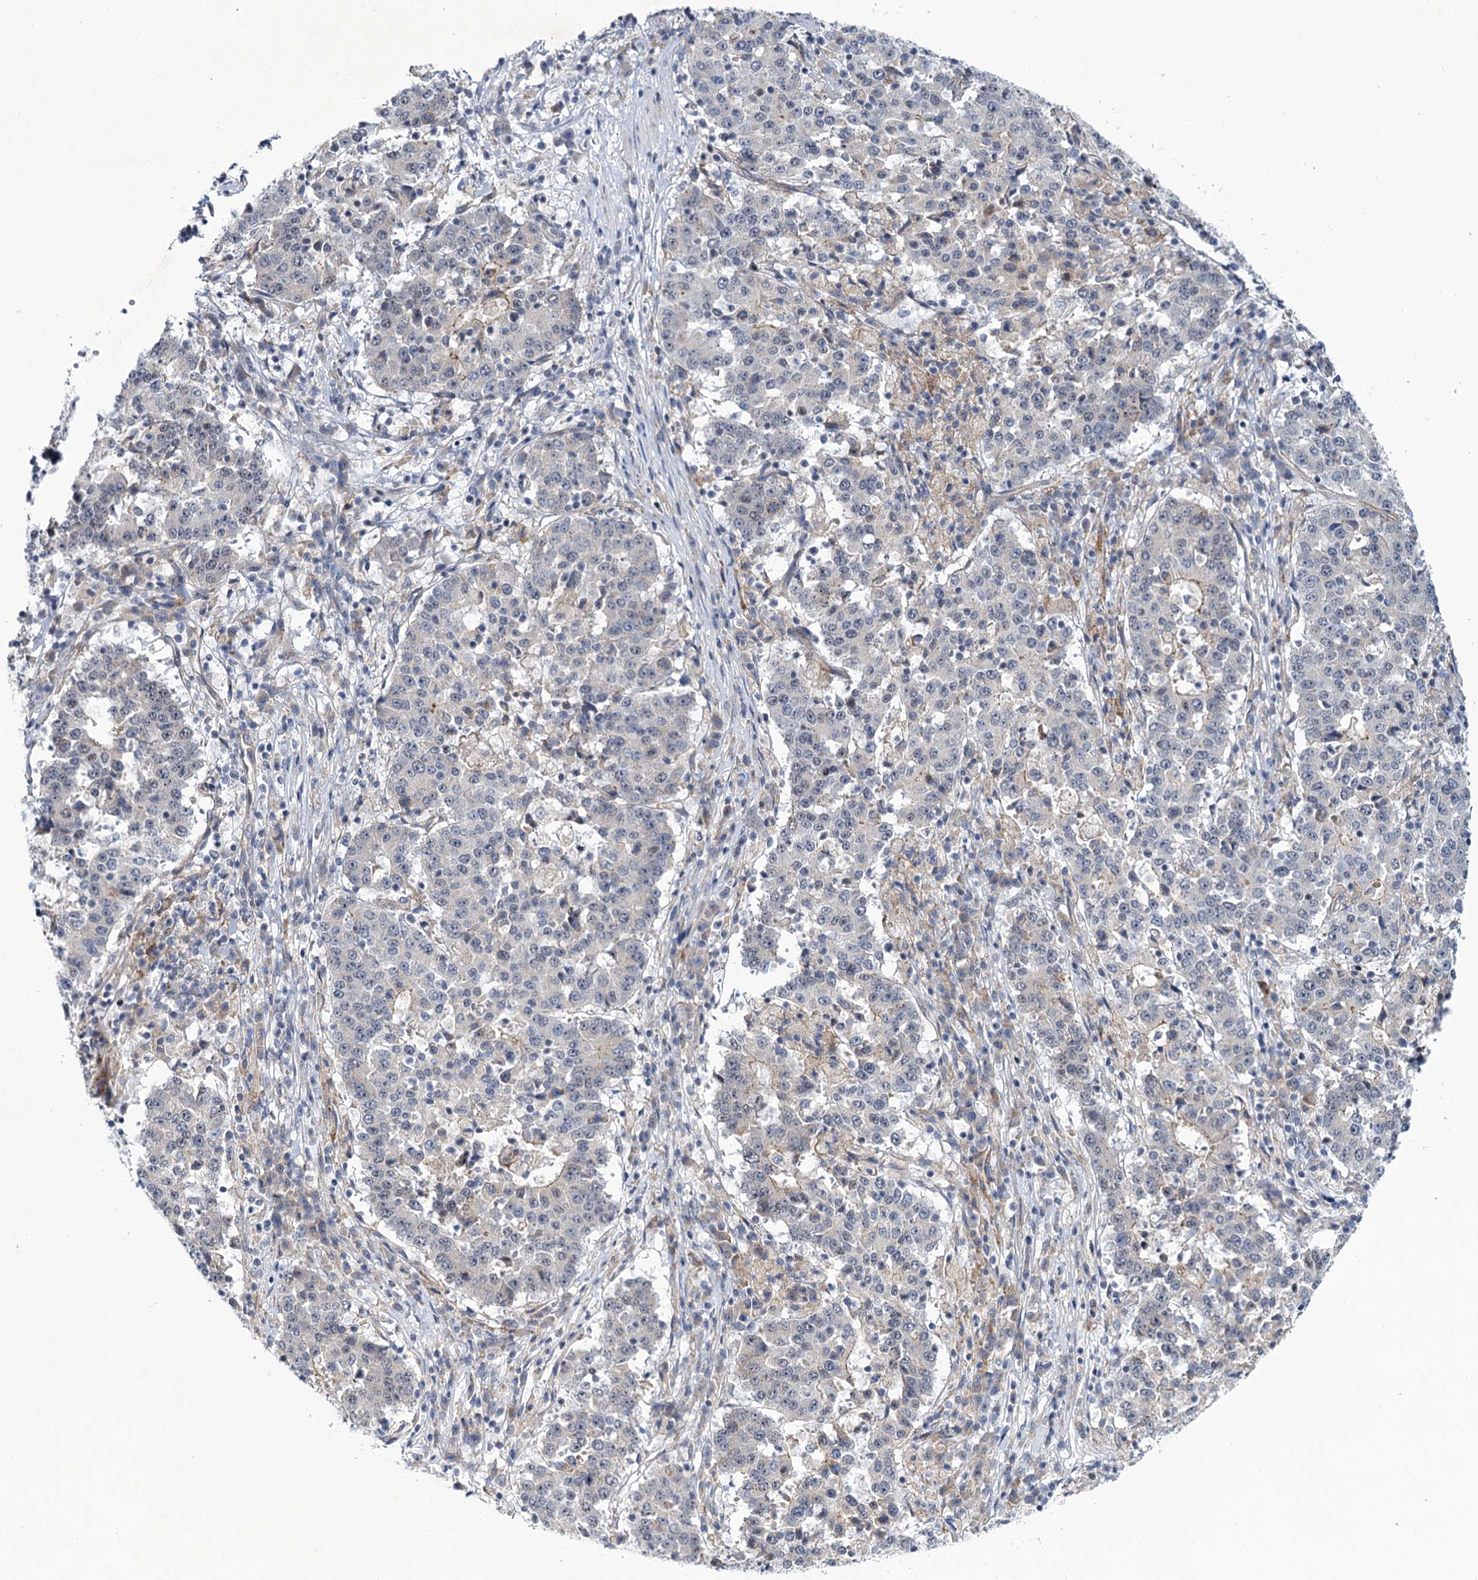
{"staining": {"intensity": "negative", "quantity": "none", "location": "none"}, "tissue": "stomach cancer", "cell_type": "Tumor cells", "image_type": "cancer", "snomed": [{"axis": "morphology", "description": "Adenocarcinoma, NOS"}, {"axis": "topography", "description": "Stomach"}], "caption": "Protein analysis of stomach adenocarcinoma exhibits no significant expression in tumor cells.", "gene": "MBLAC2", "patient": {"sex": "male", "age": 59}}